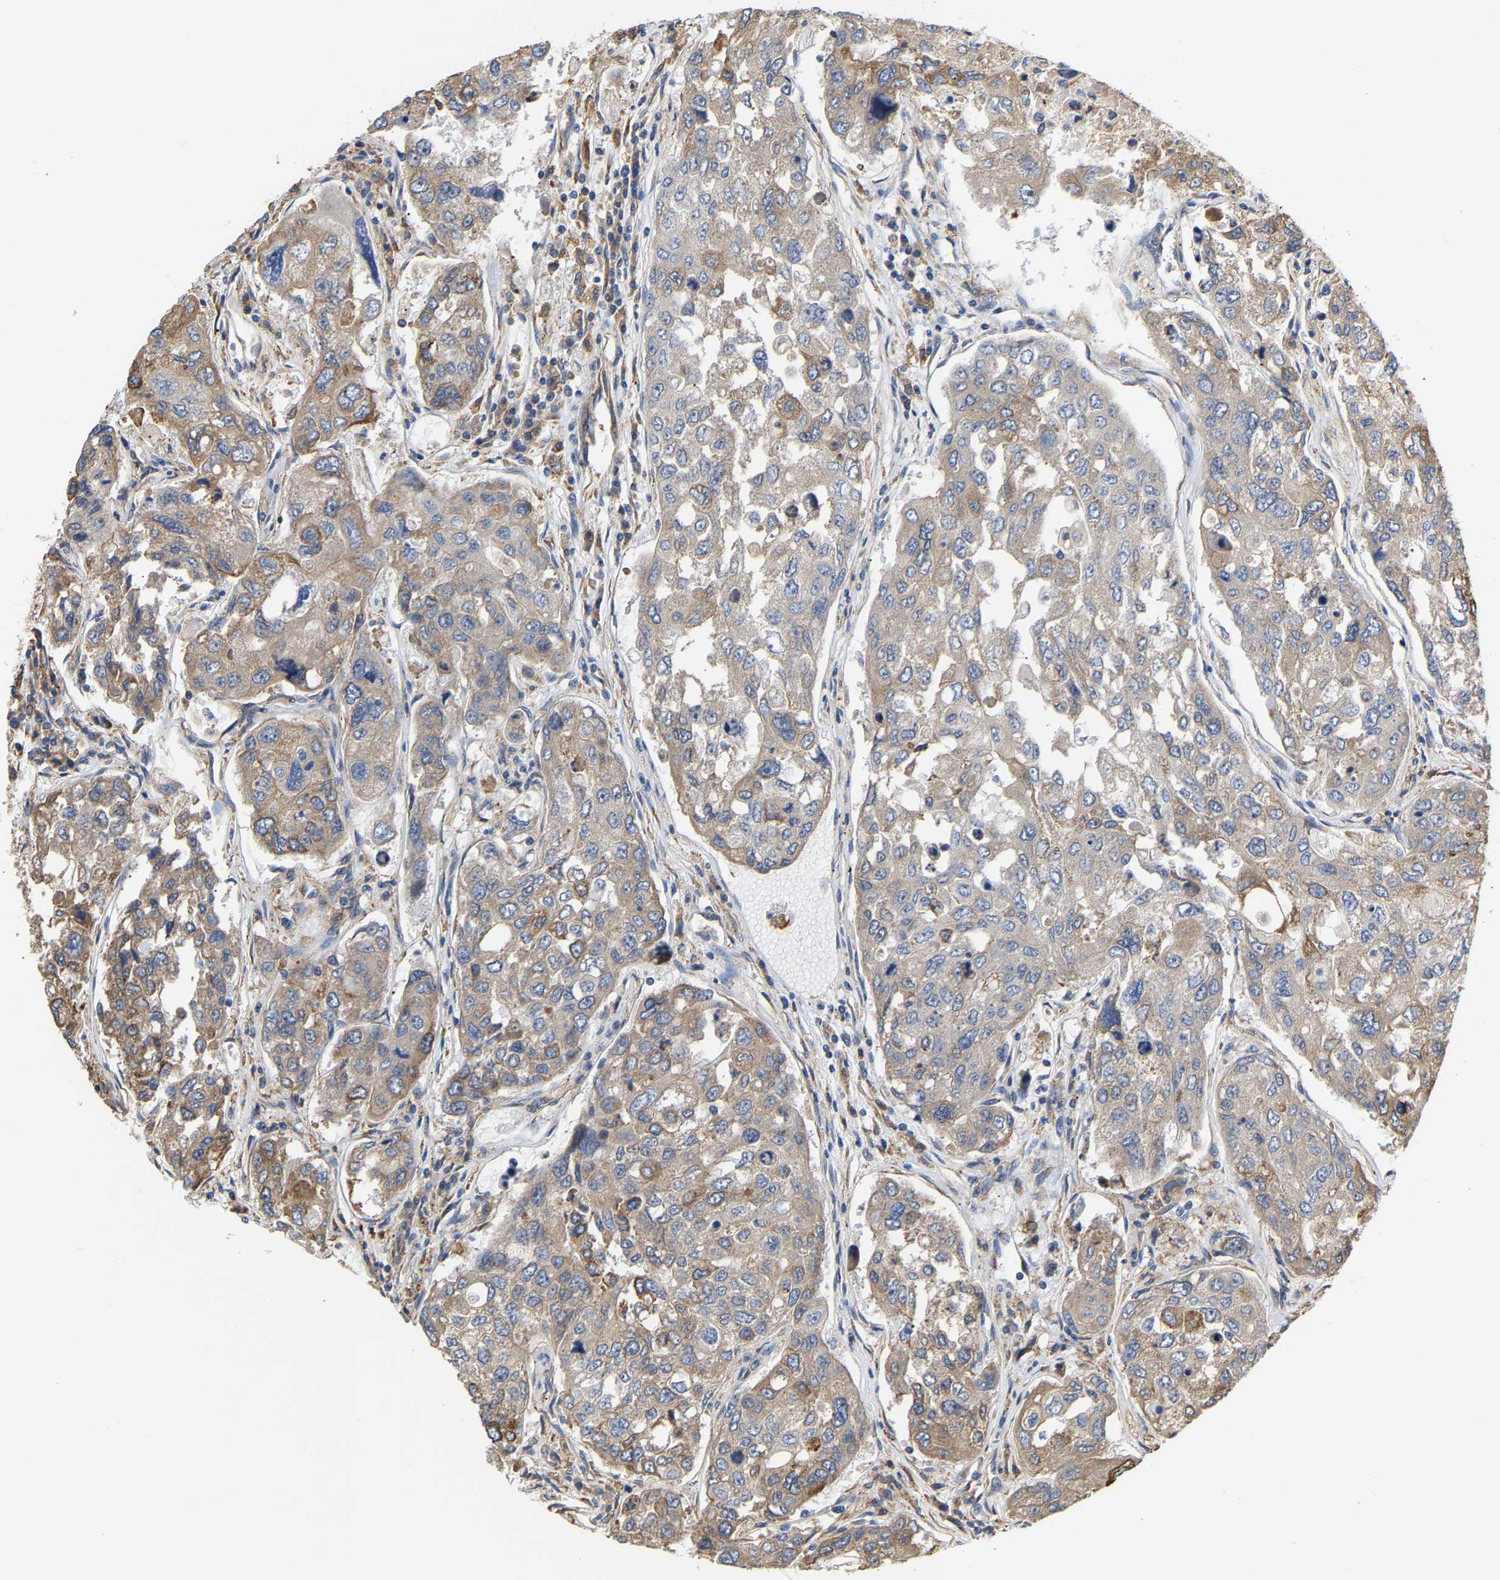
{"staining": {"intensity": "weak", "quantity": ">75%", "location": "cytoplasmic/membranous"}, "tissue": "urothelial cancer", "cell_type": "Tumor cells", "image_type": "cancer", "snomed": [{"axis": "morphology", "description": "Urothelial carcinoma, High grade"}, {"axis": "topography", "description": "Lymph node"}, {"axis": "topography", "description": "Urinary bladder"}], "caption": "Tumor cells exhibit weak cytoplasmic/membranous positivity in about >75% of cells in urothelial cancer.", "gene": "ARAP1", "patient": {"sex": "male", "age": 51}}